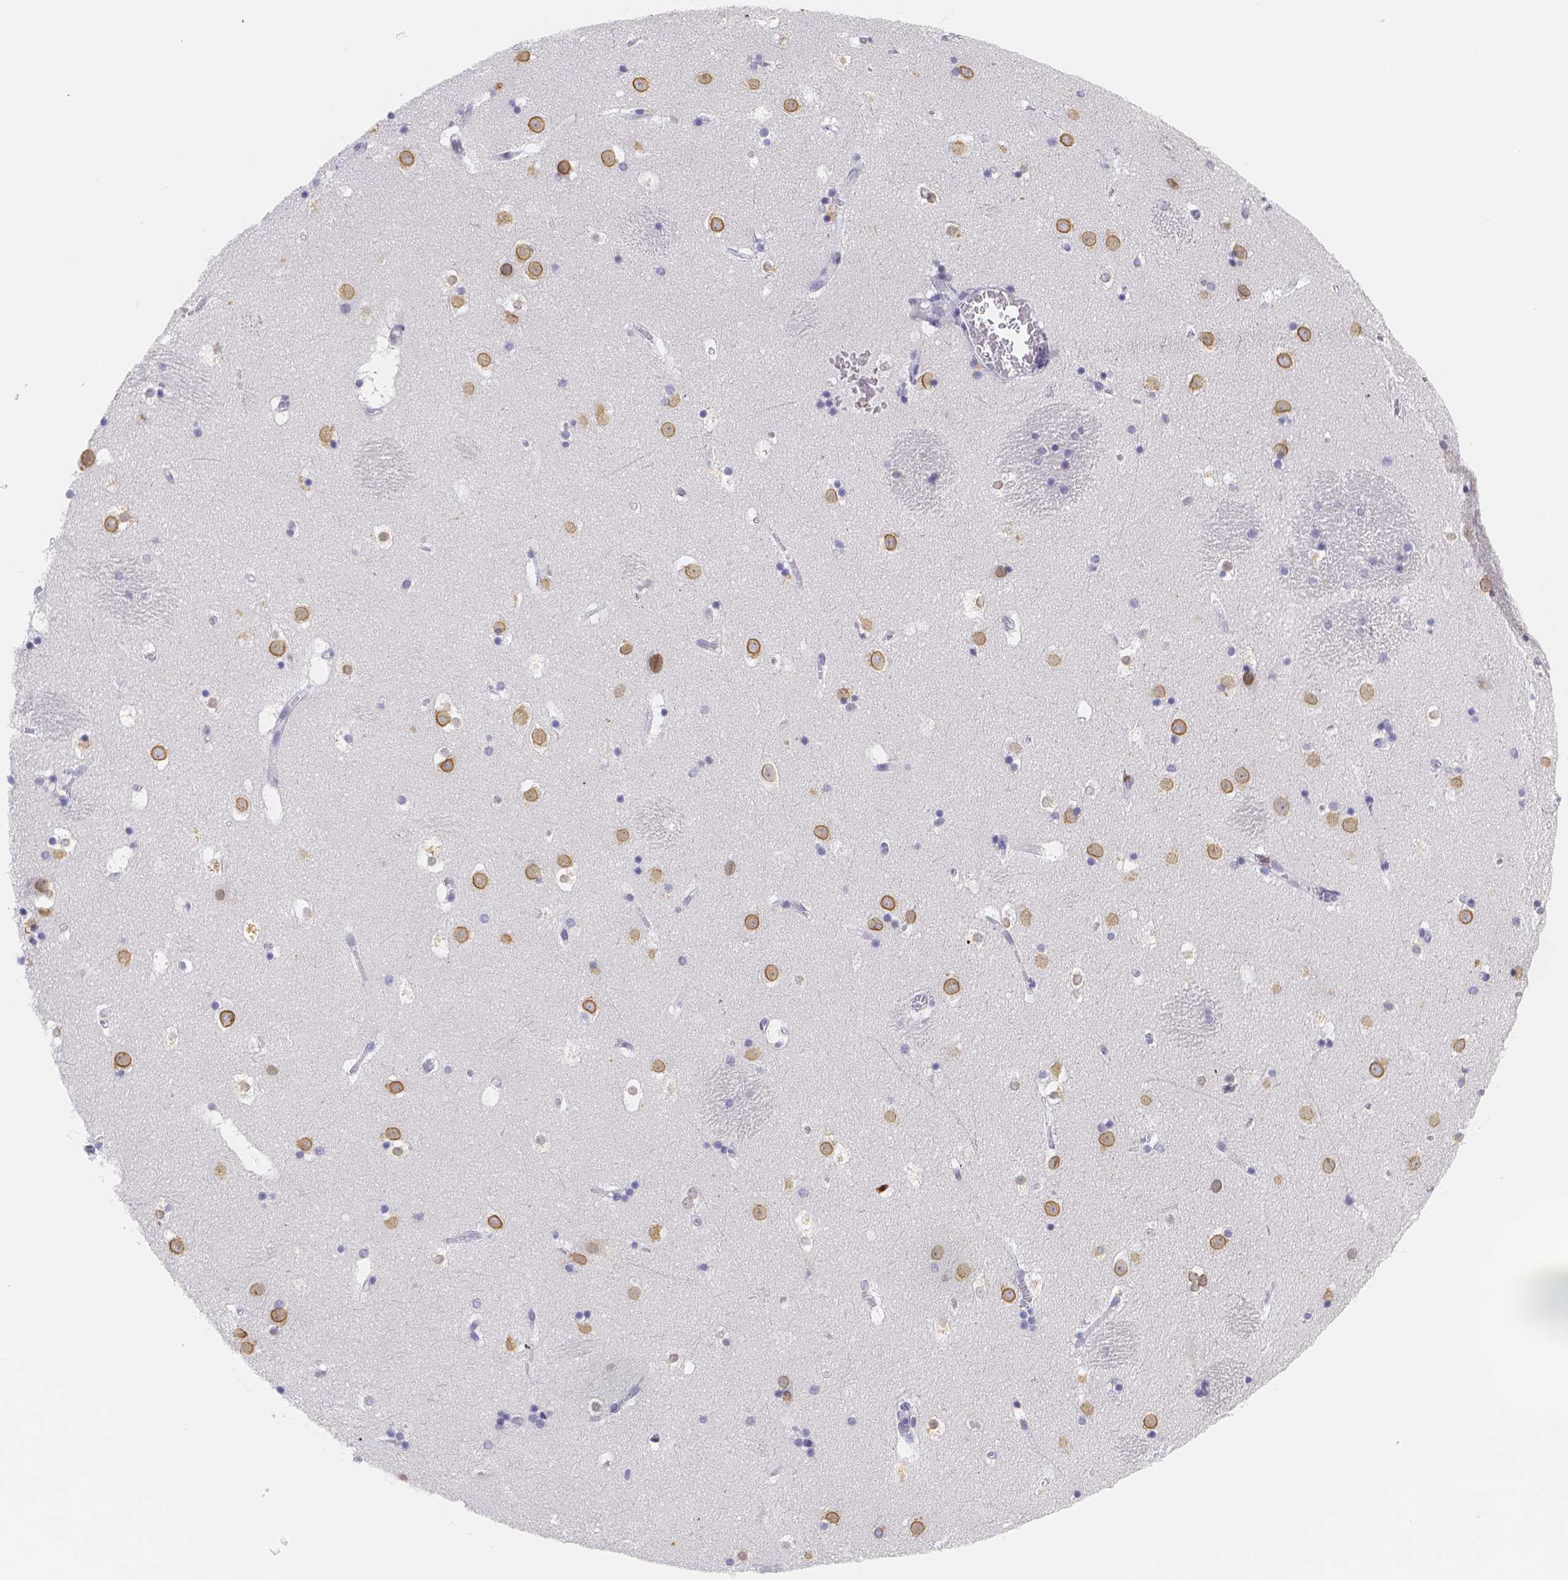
{"staining": {"intensity": "negative", "quantity": "none", "location": "none"}, "tissue": "caudate", "cell_type": "Glial cells", "image_type": "normal", "snomed": [{"axis": "morphology", "description": "Normal tissue, NOS"}, {"axis": "topography", "description": "Lateral ventricle wall"}], "caption": "The immunohistochemistry (IHC) histopathology image has no significant staining in glial cells of caudate.", "gene": "PADI4", "patient": {"sex": "male", "age": 45}}